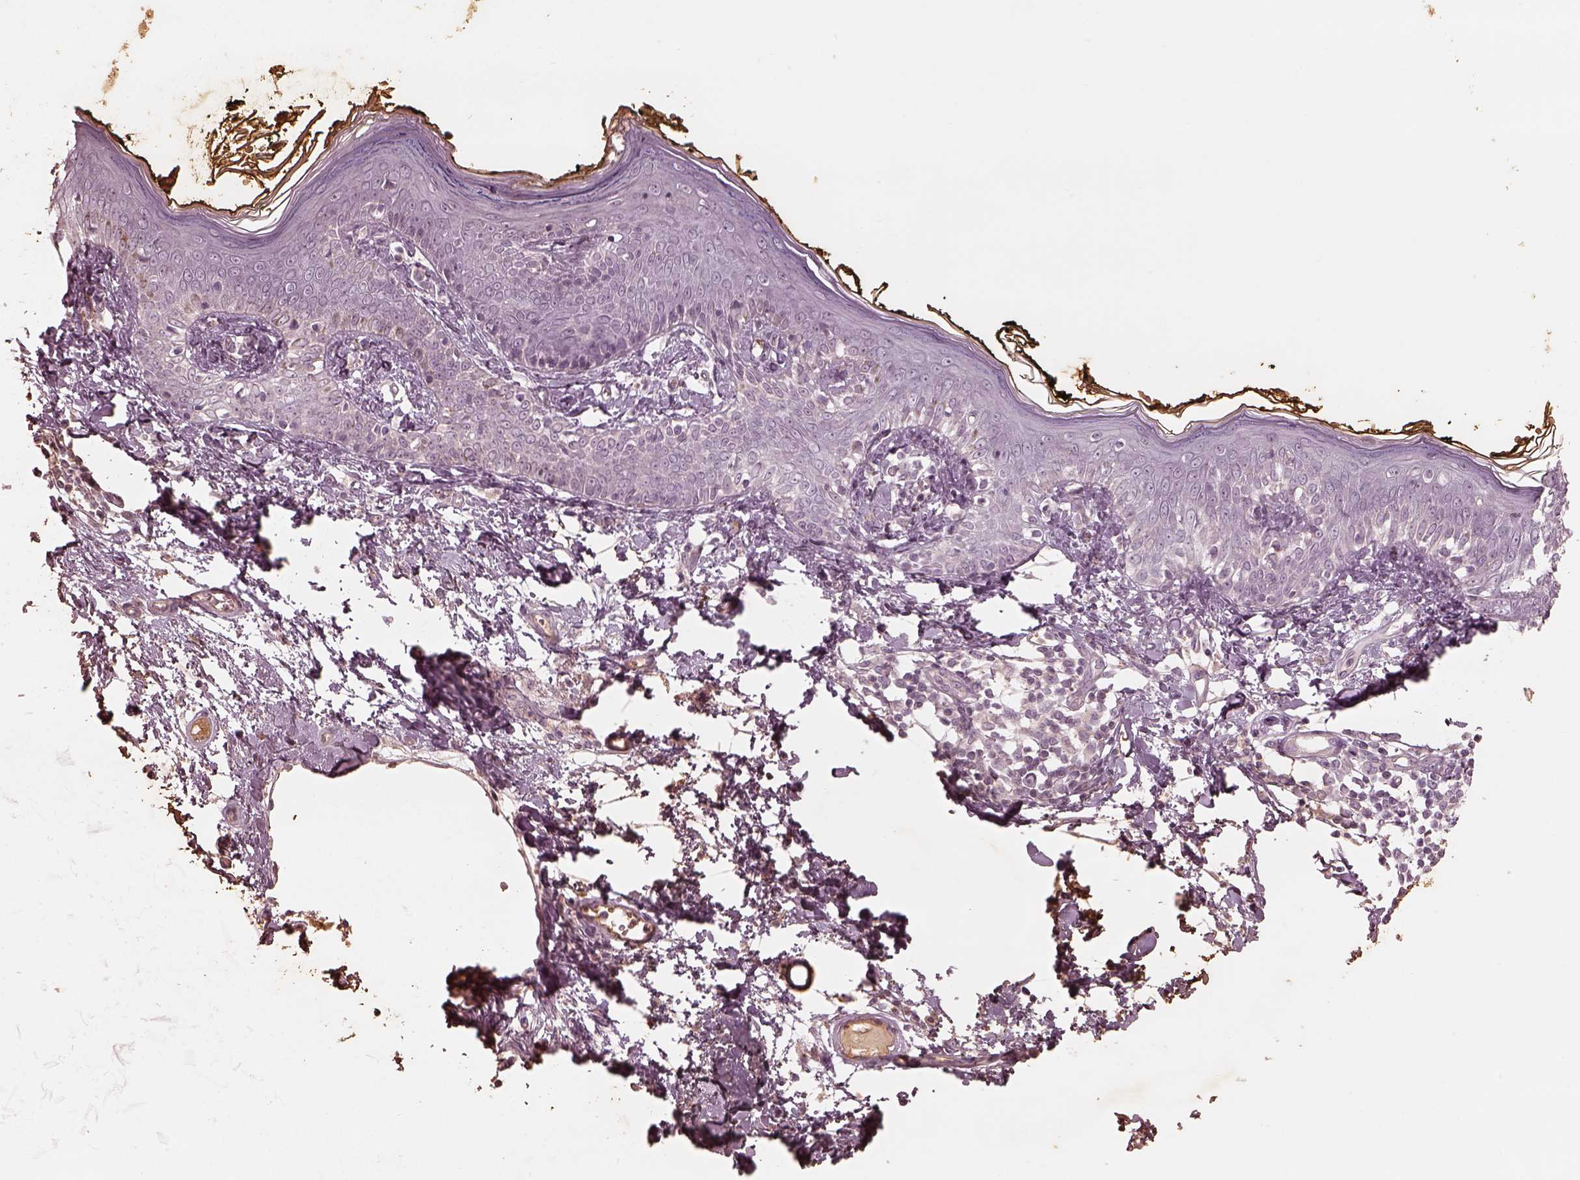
{"staining": {"intensity": "negative", "quantity": "none", "location": "none"}, "tissue": "skin", "cell_type": "Fibroblasts", "image_type": "normal", "snomed": [{"axis": "morphology", "description": "Normal tissue, NOS"}, {"axis": "topography", "description": "Skin"}], "caption": "A histopathology image of skin stained for a protein shows no brown staining in fibroblasts. Nuclei are stained in blue.", "gene": "ADRB3", "patient": {"sex": "male", "age": 76}}